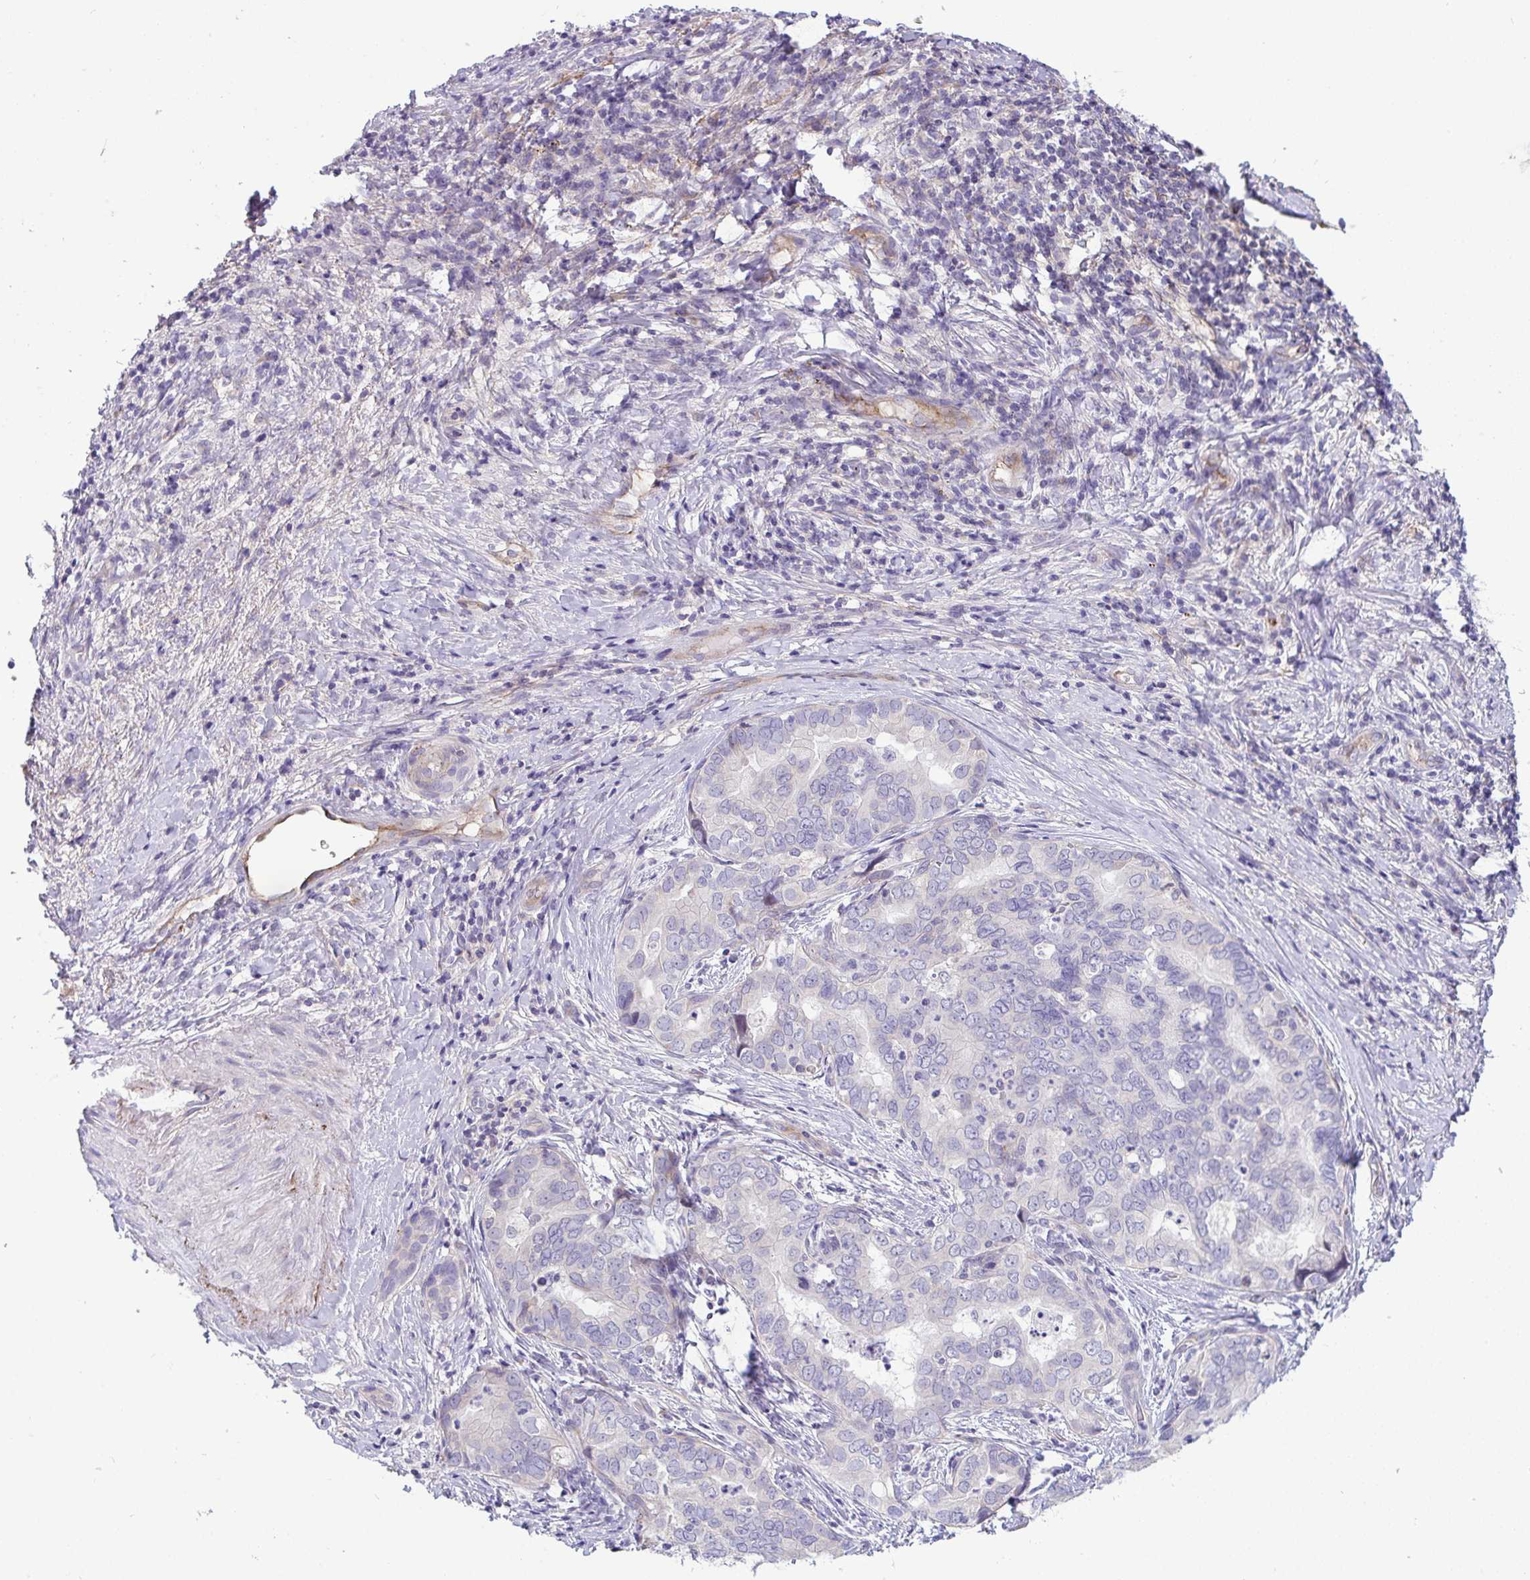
{"staining": {"intensity": "negative", "quantity": "none", "location": "none"}, "tissue": "liver cancer", "cell_type": "Tumor cells", "image_type": "cancer", "snomed": [{"axis": "morphology", "description": "Cholangiocarcinoma"}, {"axis": "topography", "description": "Liver"}], "caption": "There is no significant positivity in tumor cells of cholangiocarcinoma (liver).", "gene": "IL37", "patient": {"sex": "female", "age": 64}}